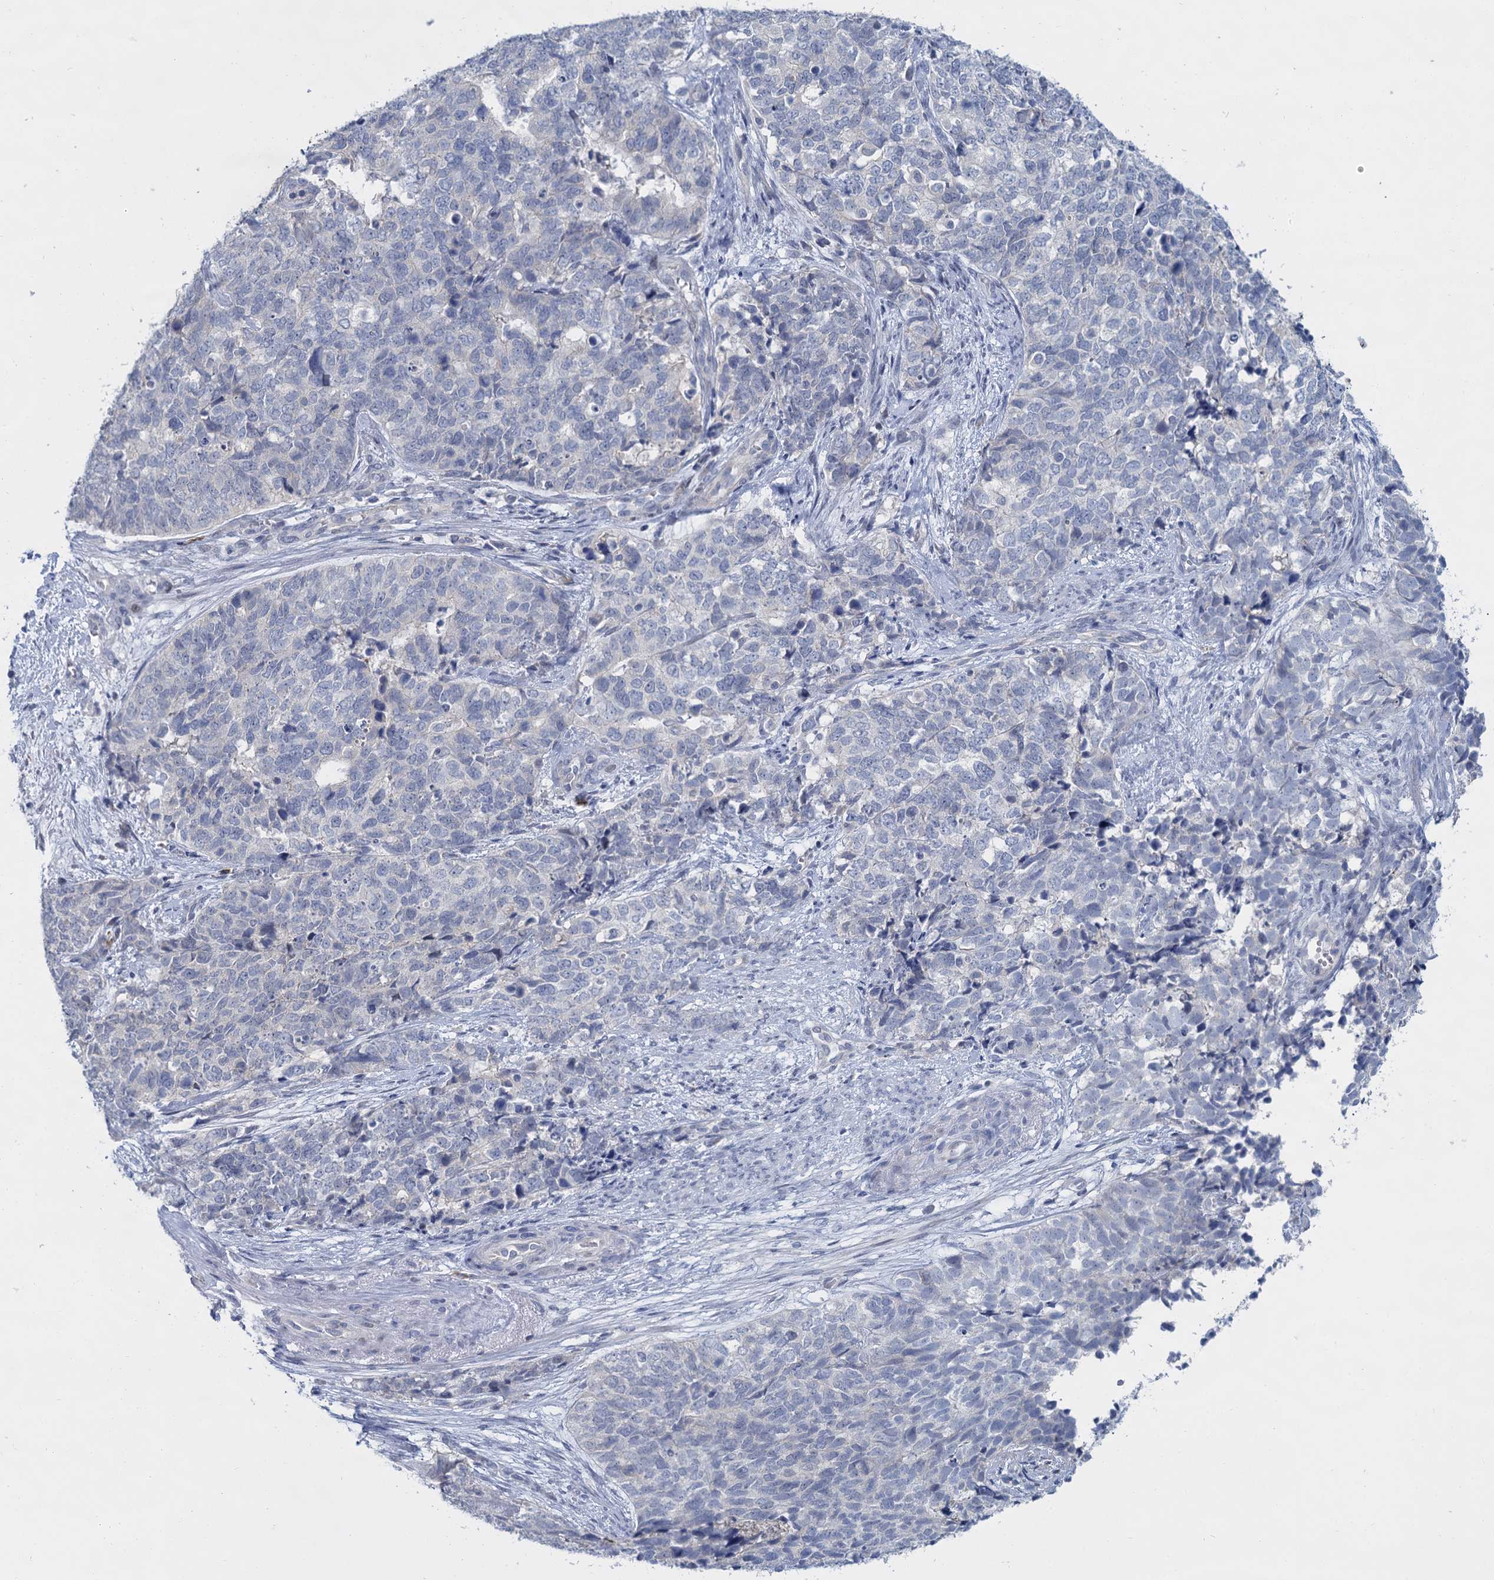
{"staining": {"intensity": "negative", "quantity": "none", "location": "none"}, "tissue": "cervical cancer", "cell_type": "Tumor cells", "image_type": "cancer", "snomed": [{"axis": "morphology", "description": "Squamous cell carcinoma, NOS"}, {"axis": "topography", "description": "Cervix"}], "caption": "High magnification brightfield microscopy of squamous cell carcinoma (cervical) stained with DAB (brown) and counterstained with hematoxylin (blue): tumor cells show no significant positivity.", "gene": "ACRBP", "patient": {"sex": "female", "age": 63}}